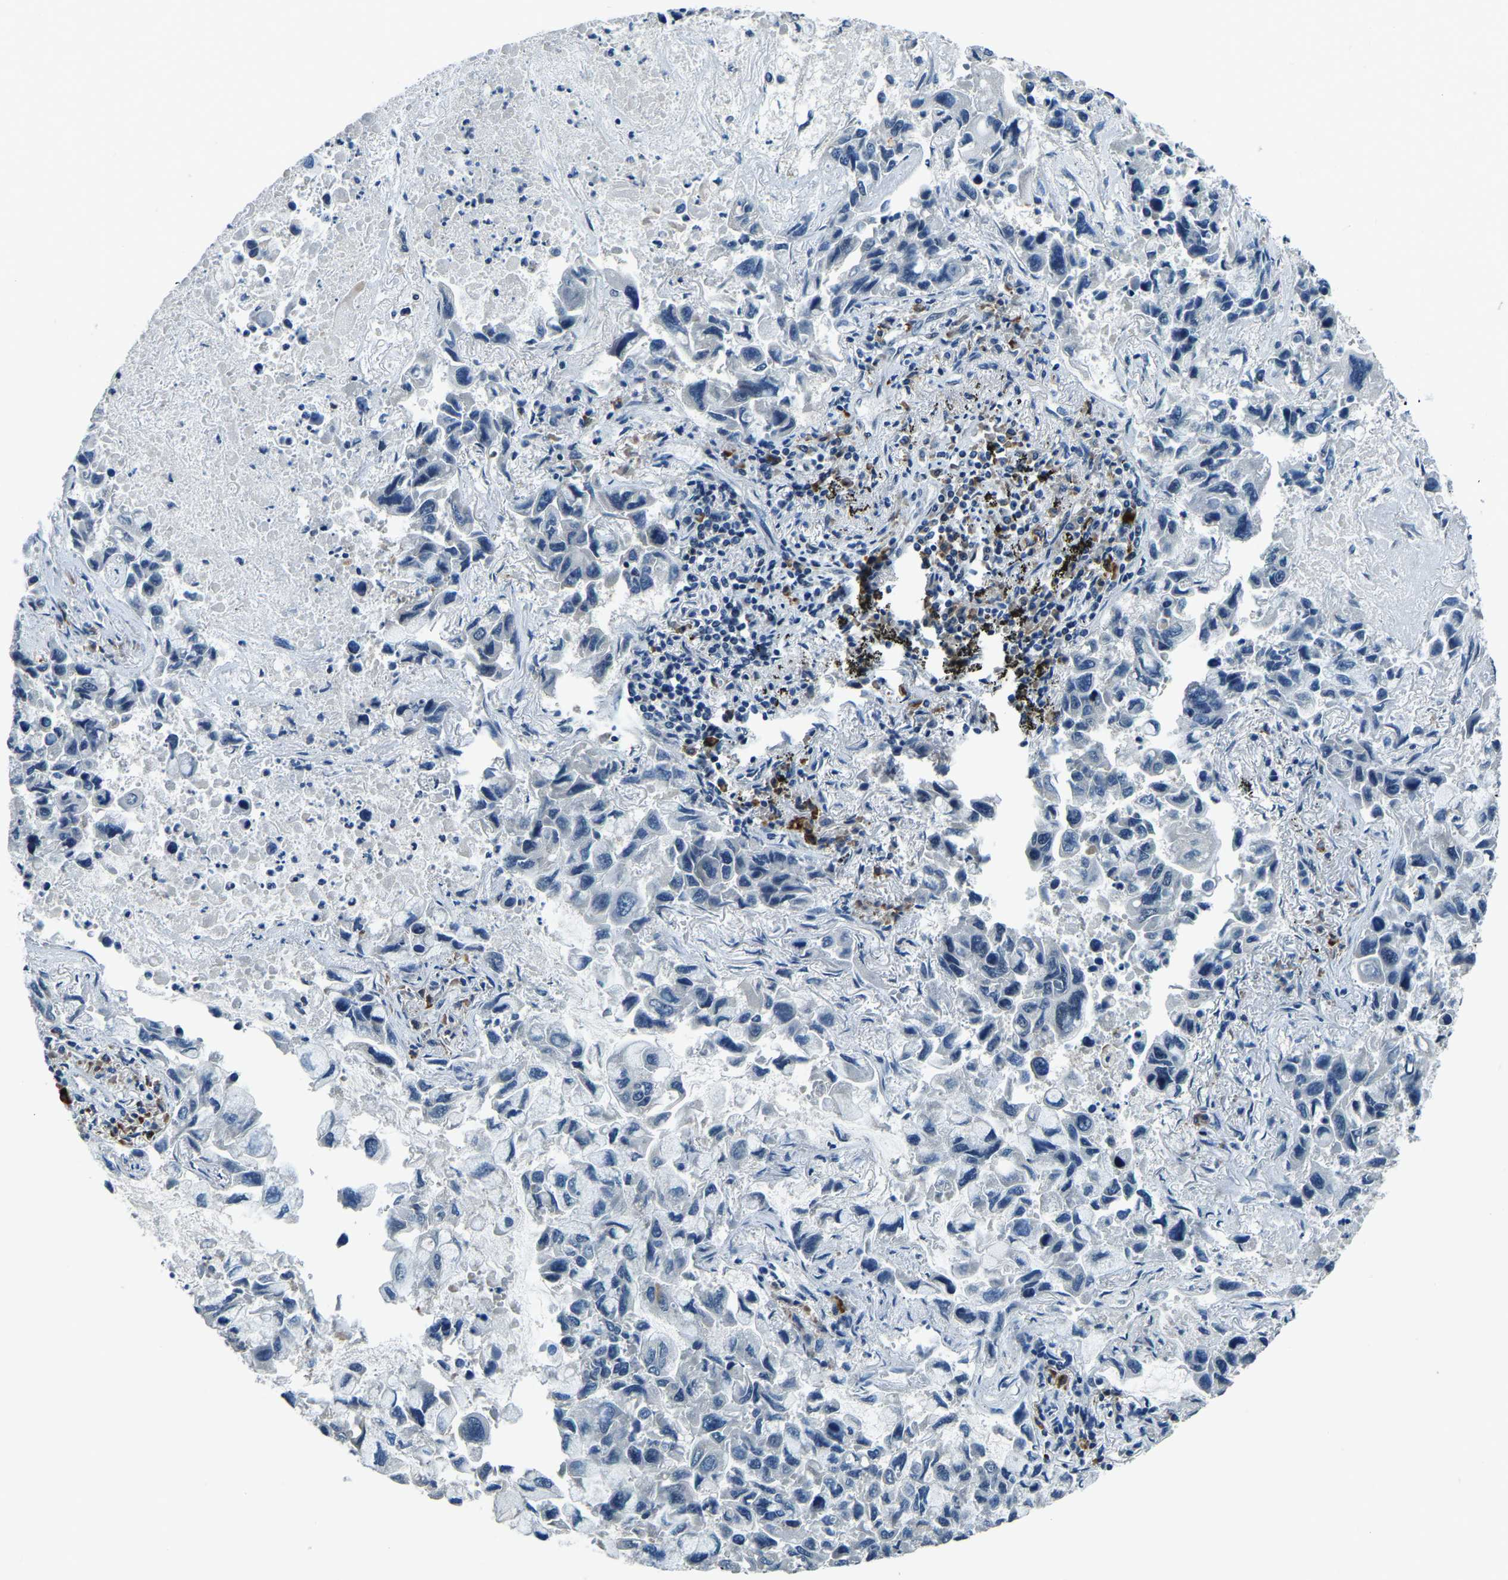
{"staining": {"intensity": "negative", "quantity": "none", "location": "none"}, "tissue": "lung cancer", "cell_type": "Tumor cells", "image_type": "cancer", "snomed": [{"axis": "morphology", "description": "Adenocarcinoma, NOS"}, {"axis": "topography", "description": "Lung"}], "caption": "Immunohistochemistry of human lung adenocarcinoma shows no expression in tumor cells.", "gene": "ING2", "patient": {"sex": "male", "age": 64}}